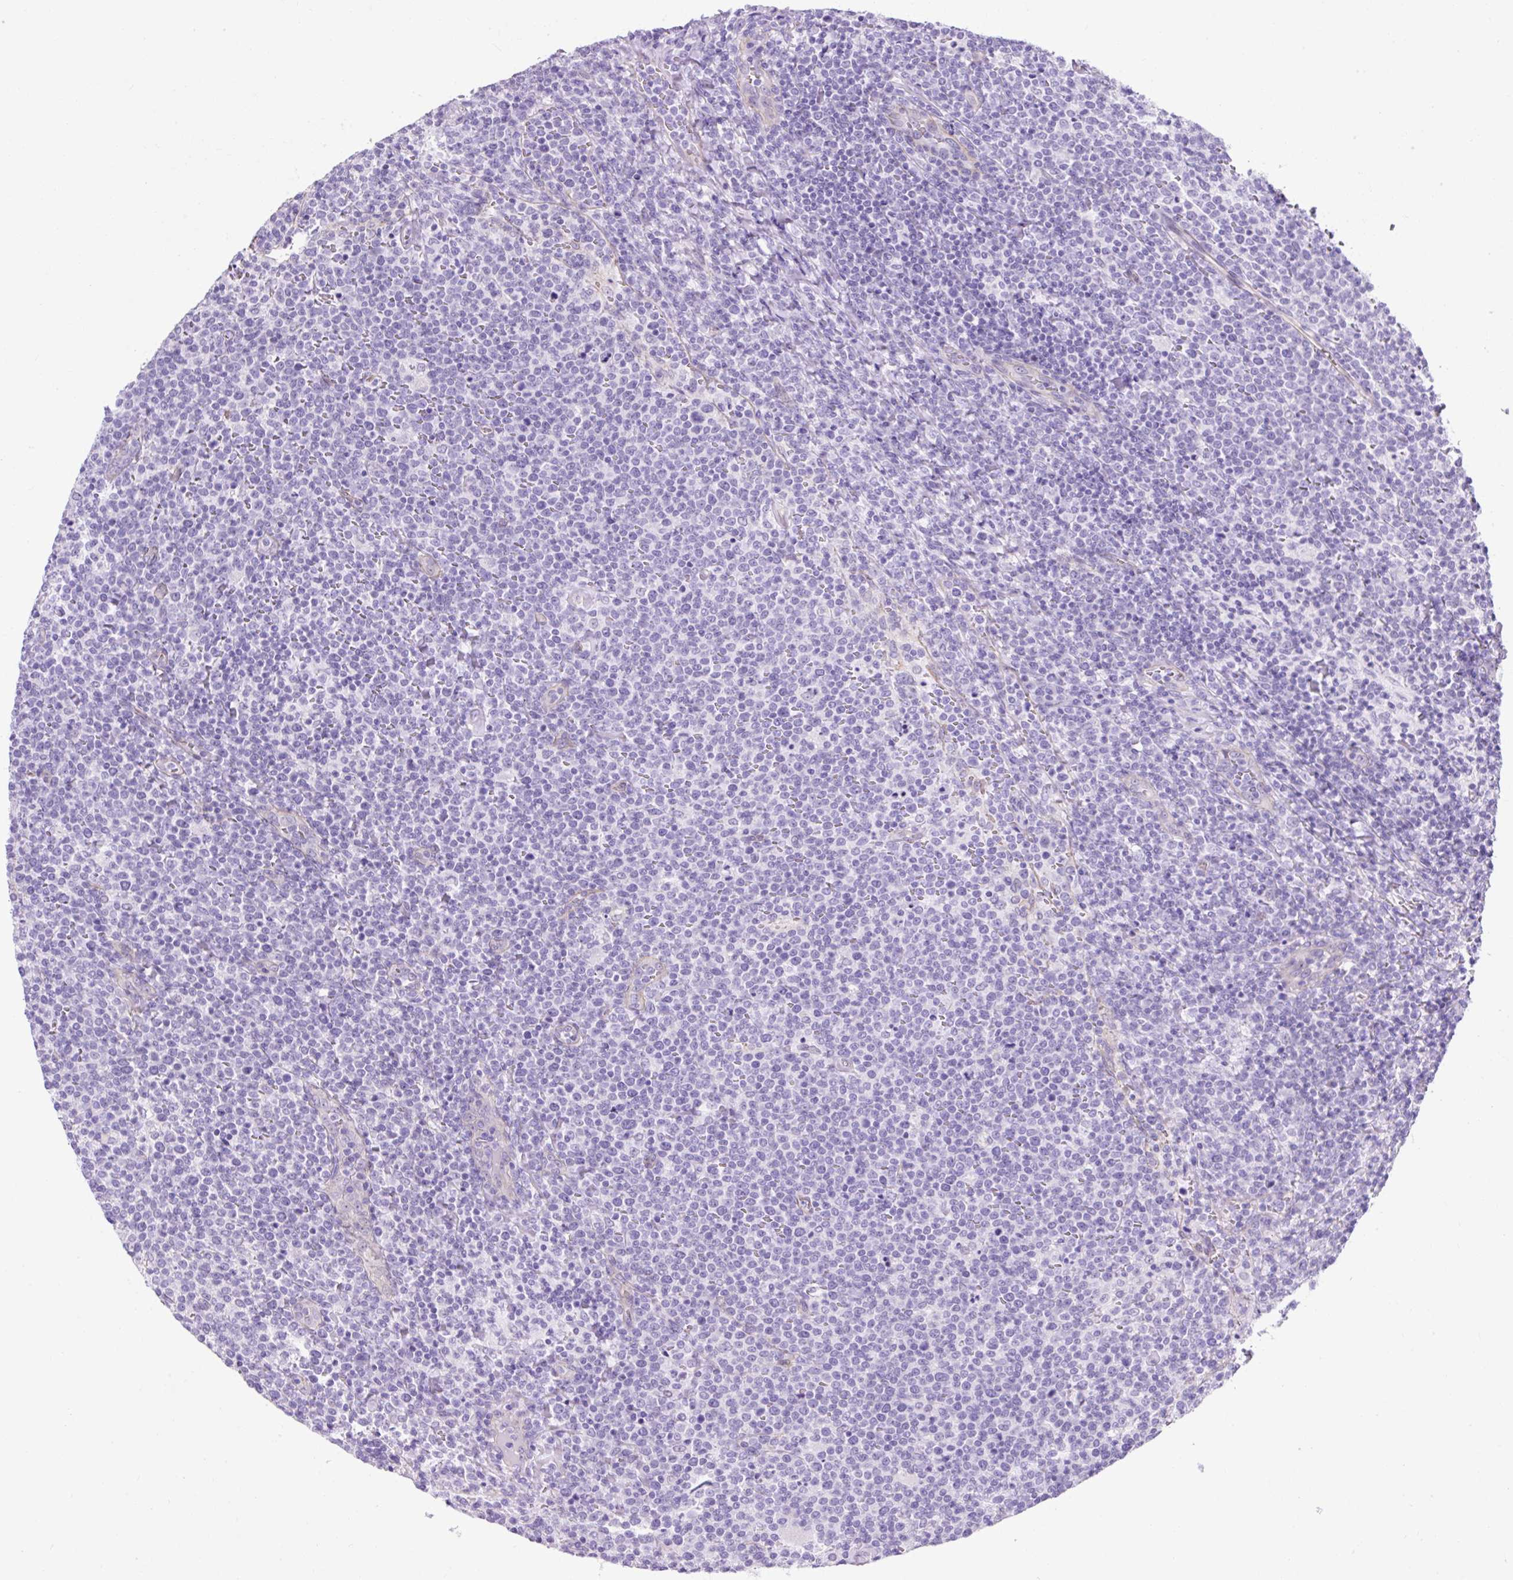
{"staining": {"intensity": "negative", "quantity": "none", "location": "none"}, "tissue": "lymphoma", "cell_type": "Tumor cells", "image_type": "cancer", "snomed": [{"axis": "morphology", "description": "Malignant lymphoma, non-Hodgkin's type, High grade"}, {"axis": "topography", "description": "Lymph node"}], "caption": "A photomicrograph of human lymphoma is negative for staining in tumor cells.", "gene": "KRT12", "patient": {"sex": "male", "age": 61}}